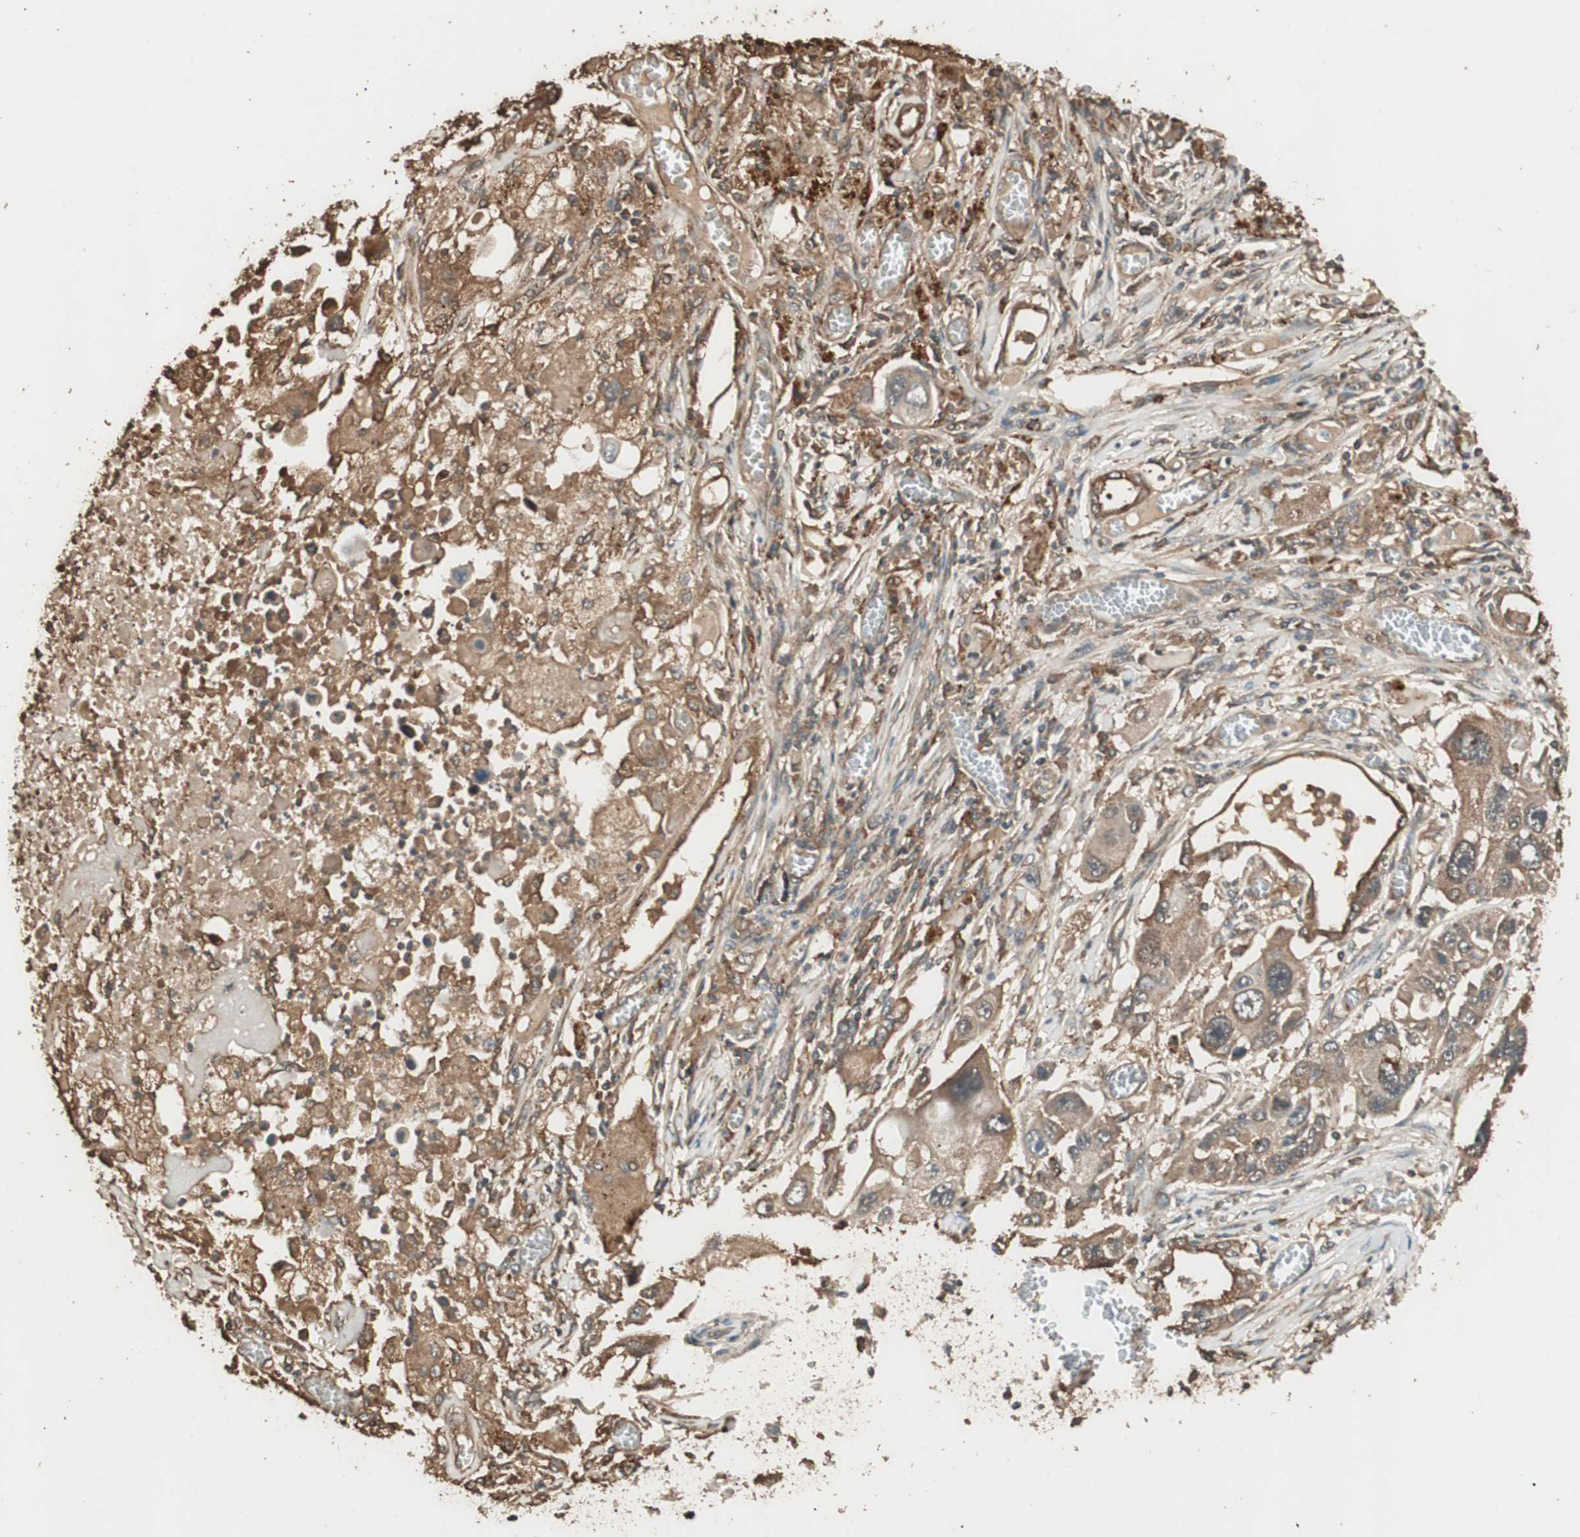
{"staining": {"intensity": "moderate", "quantity": ">75%", "location": "cytoplasmic/membranous"}, "tissue": "lung cancer", "cell_type": "Tumor cells", "image_type": "cancer", "snomed": [{"axis": "morphology", "description": "Squamous cell carcinoma, NOS"}, {"axis": "topography", "description": "Lung"}], "caption": "DAB (3,3'-diaminobenzidine) immunohistochemical staining of human lung squamous cell carcinoma demonstrates moderate cytoplasmic/membranous protein expression in approximately >75% of tumor cells.", "gene": "CCN4", "patient": {"sex": "male", "age": 71}}